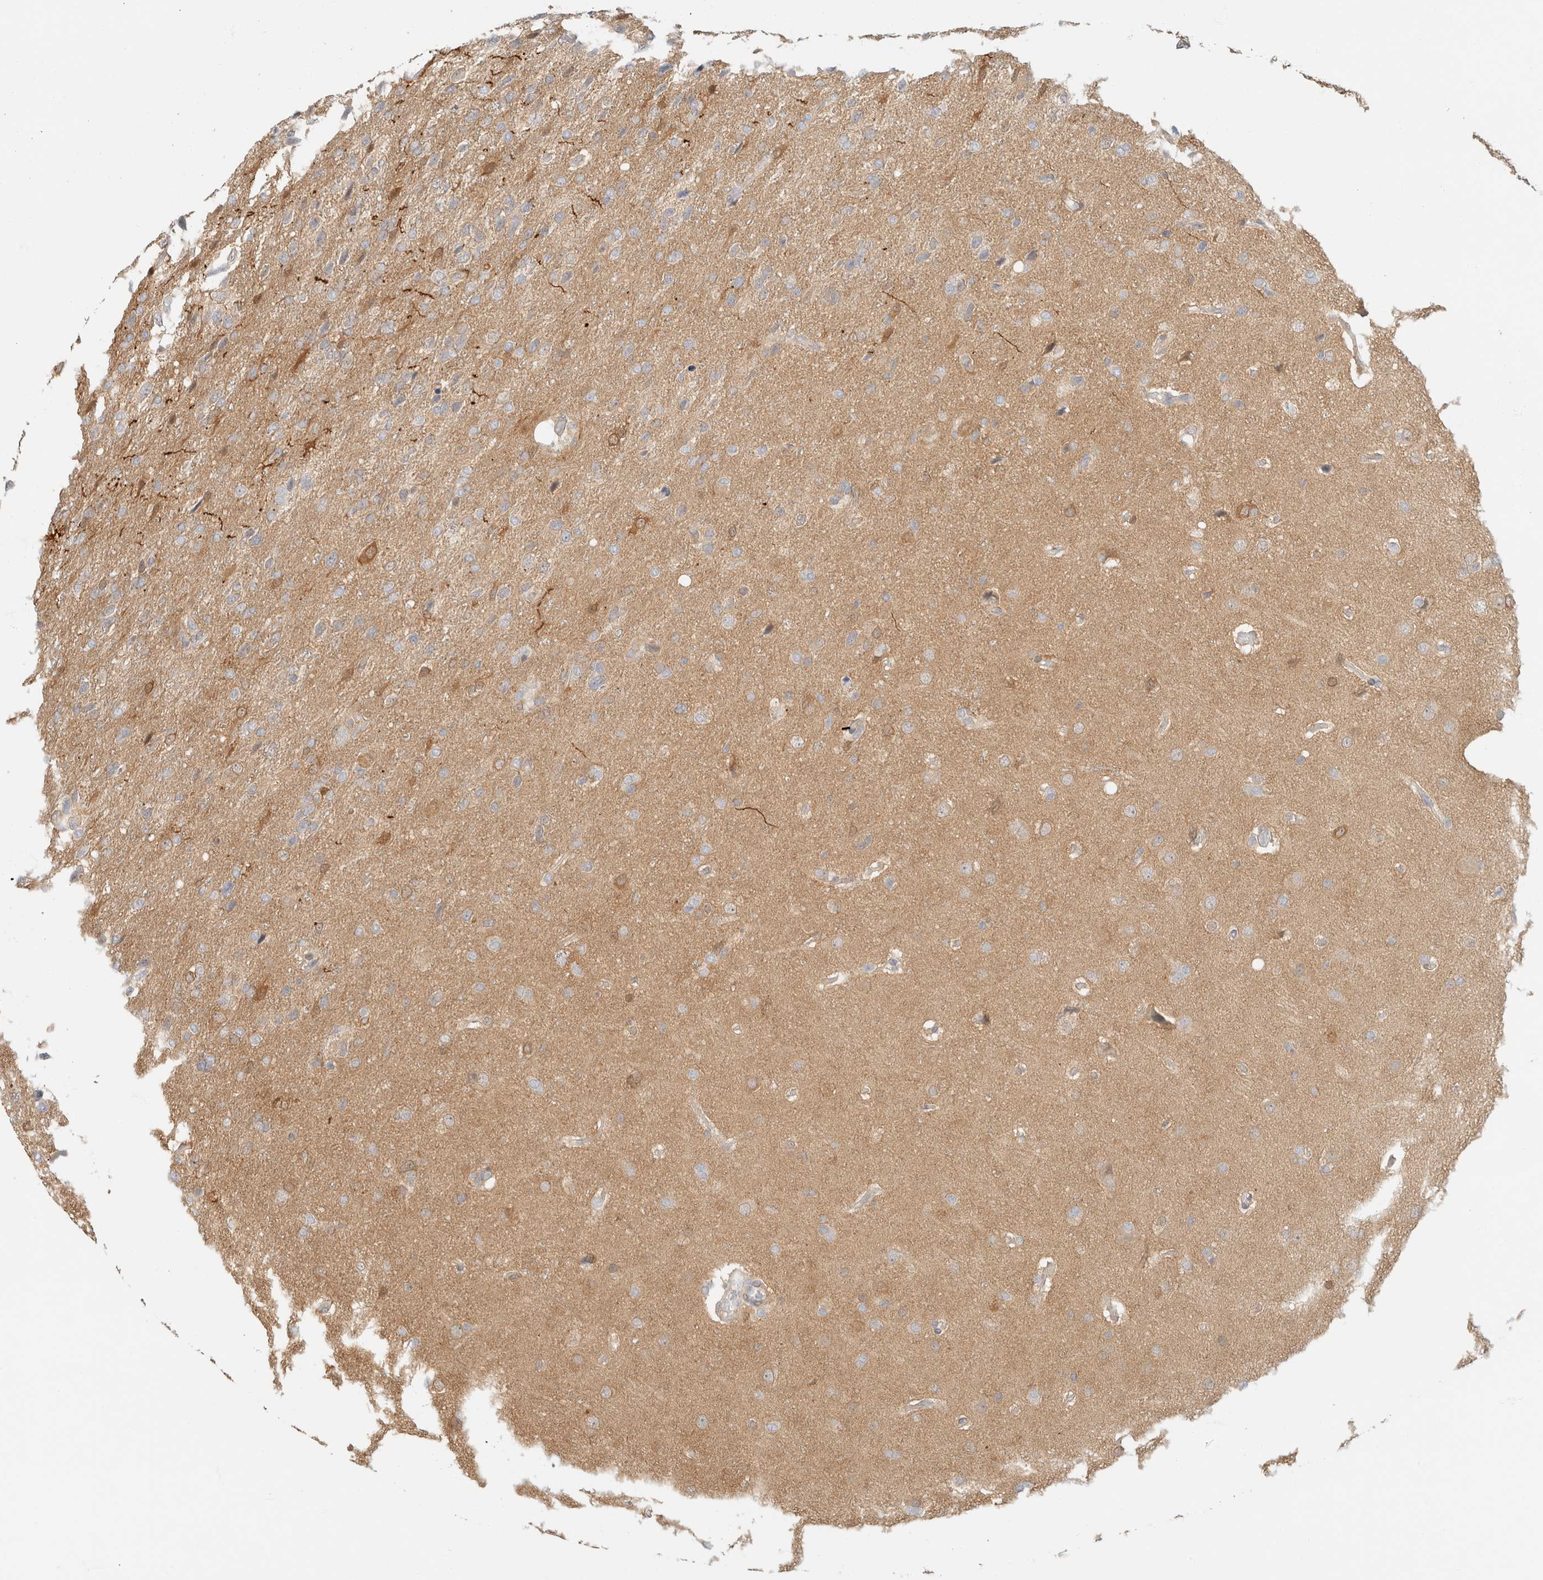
{"staining": {"intensity": "weak", "quantity": "<25%", "location": "cytoplasmic/membranous"}, "tissue": "glioma", "cell_type": "Tumor cells", "image_type": "cancer", "snomed": [{"axis": "morphology", "description": "Glioma, malignant, High grade"}, {"axis": "topography", "description": "Brain"}], "caption": "The histopathology image demonstrates no staining of tumor cells in glioma.", "gene": "GPI", "patient": {"sex": "female", "age": 58}}